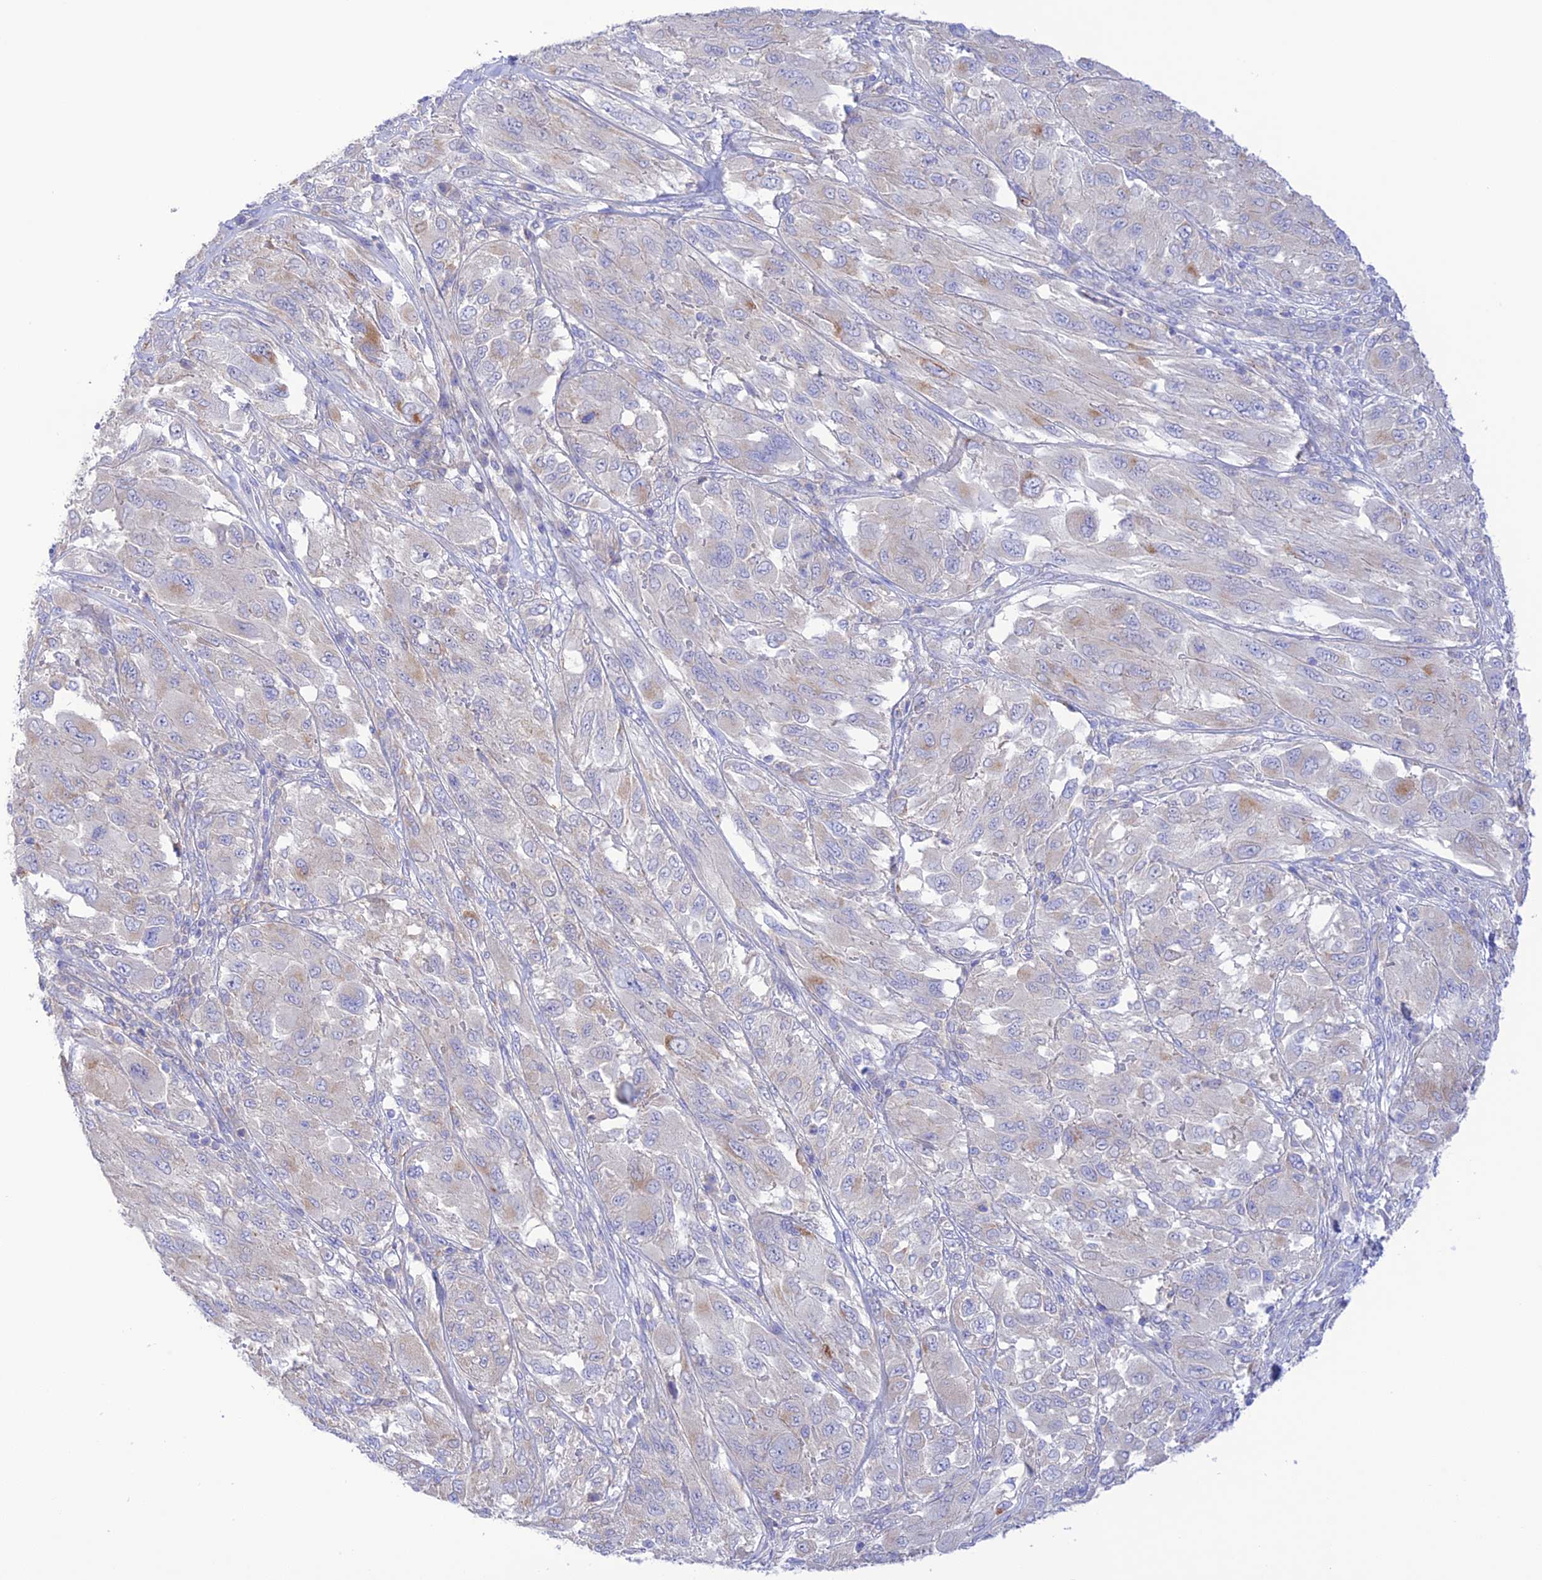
{"staining": {"intensity": "weak", "quantity": "<25%", "location": "cytoplasmic/membranous"}, "tissue": "melanoma", "cell_type": "Tumor cells", "image_type": "cancer", "snomed": [{"axis": "morphology", "description": "Malignant melanoma, NOS"}, {"axis": "topography", "description": "Skin"}], "caption": "There is no significant staining in tumor cells of malignant melanoma.", "gene": "CHSY3", "patient": {"sex": "female", "age": 91}}